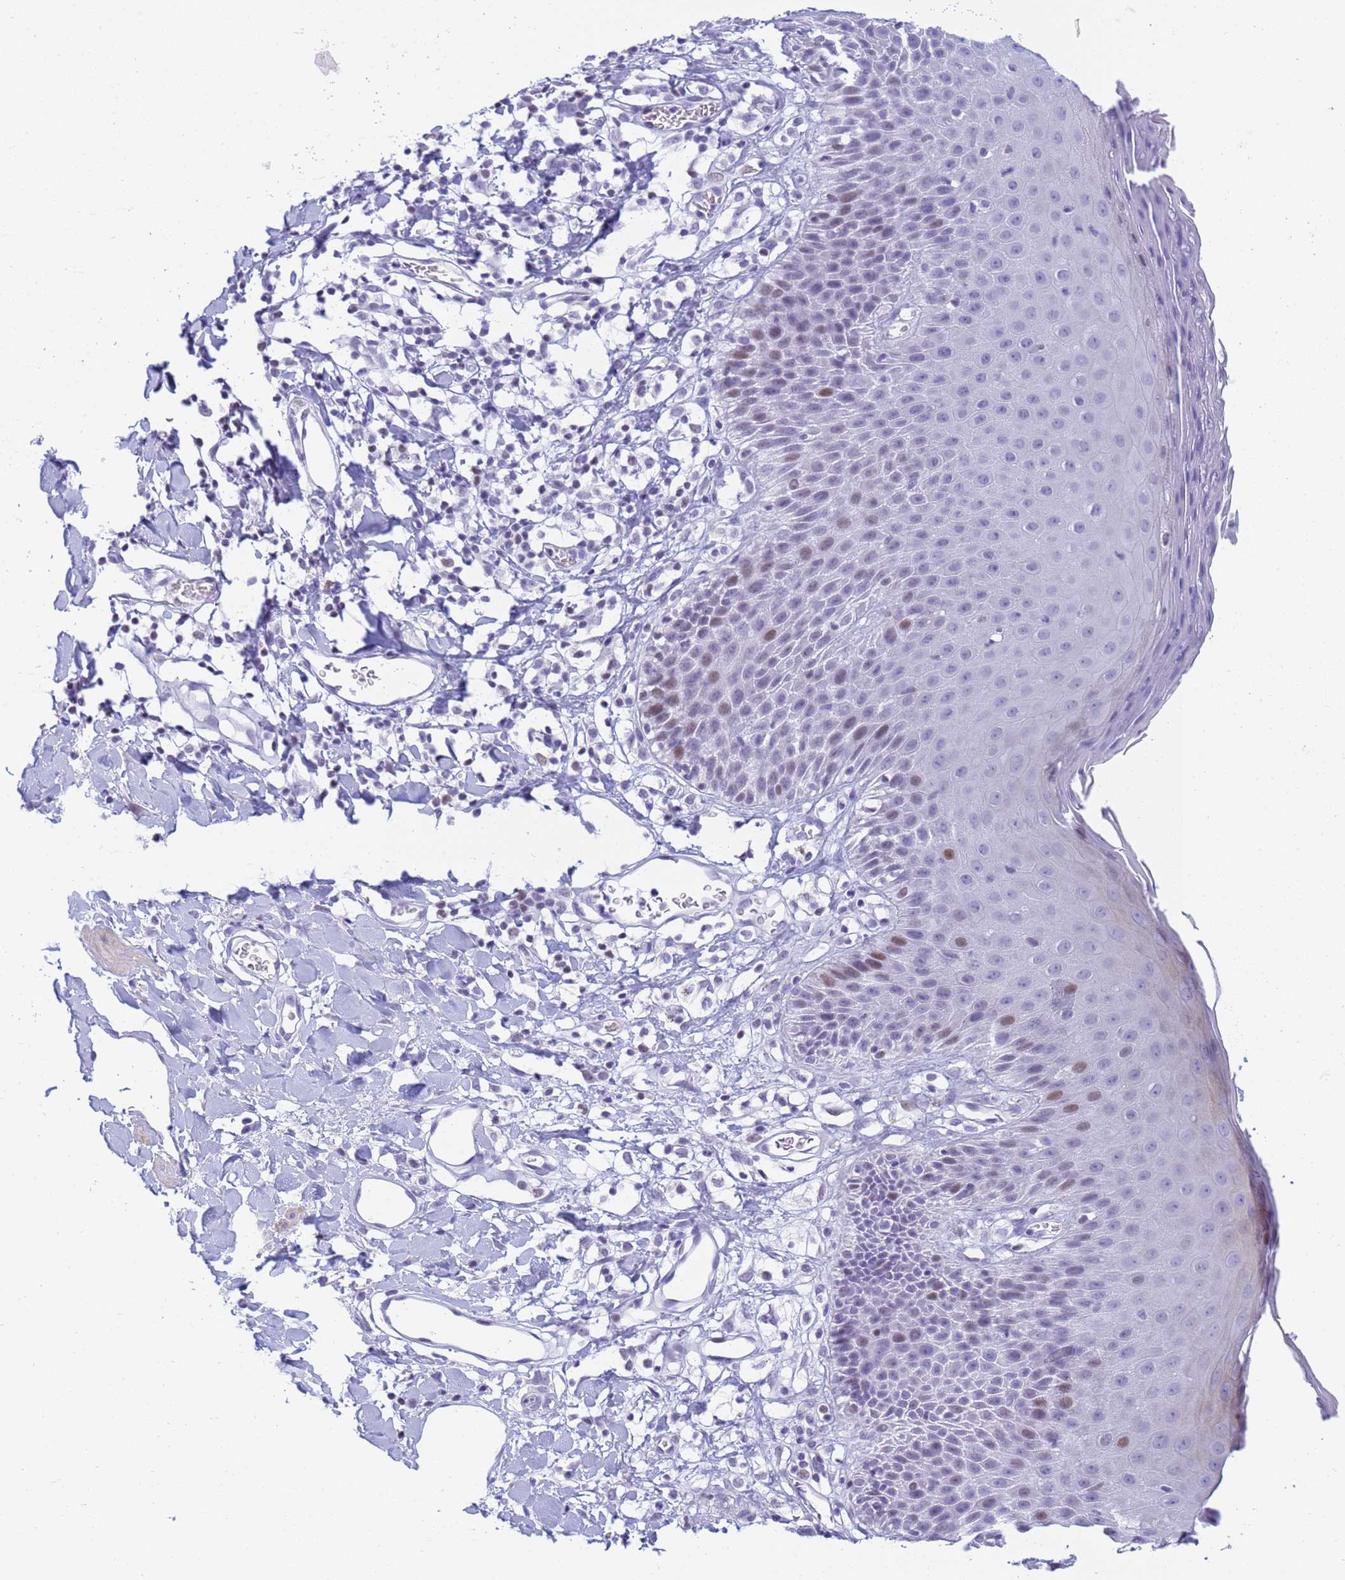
{"staining": {"intensity": "weak", "quantity": "<25%", "location": "nuclear"}, "tissue": "skin", "cell_type": "Epidermal cells", "image_type": "normal", "snomed": [{"axis": "morphology", "description": "Normal tissue, NOS"}, {"axis": "topography", "description": "Vulva"}], "caption": "A histopathology image of human skin is negative for staining in epidermal cells. The staining is performed using DAB (3,3'-diaminobenzidine) brown chromogen with nuclei counter-stained in using hematoxylin.", "gene": "SNX20", "patient": {"sex": "female", "age": 68}}